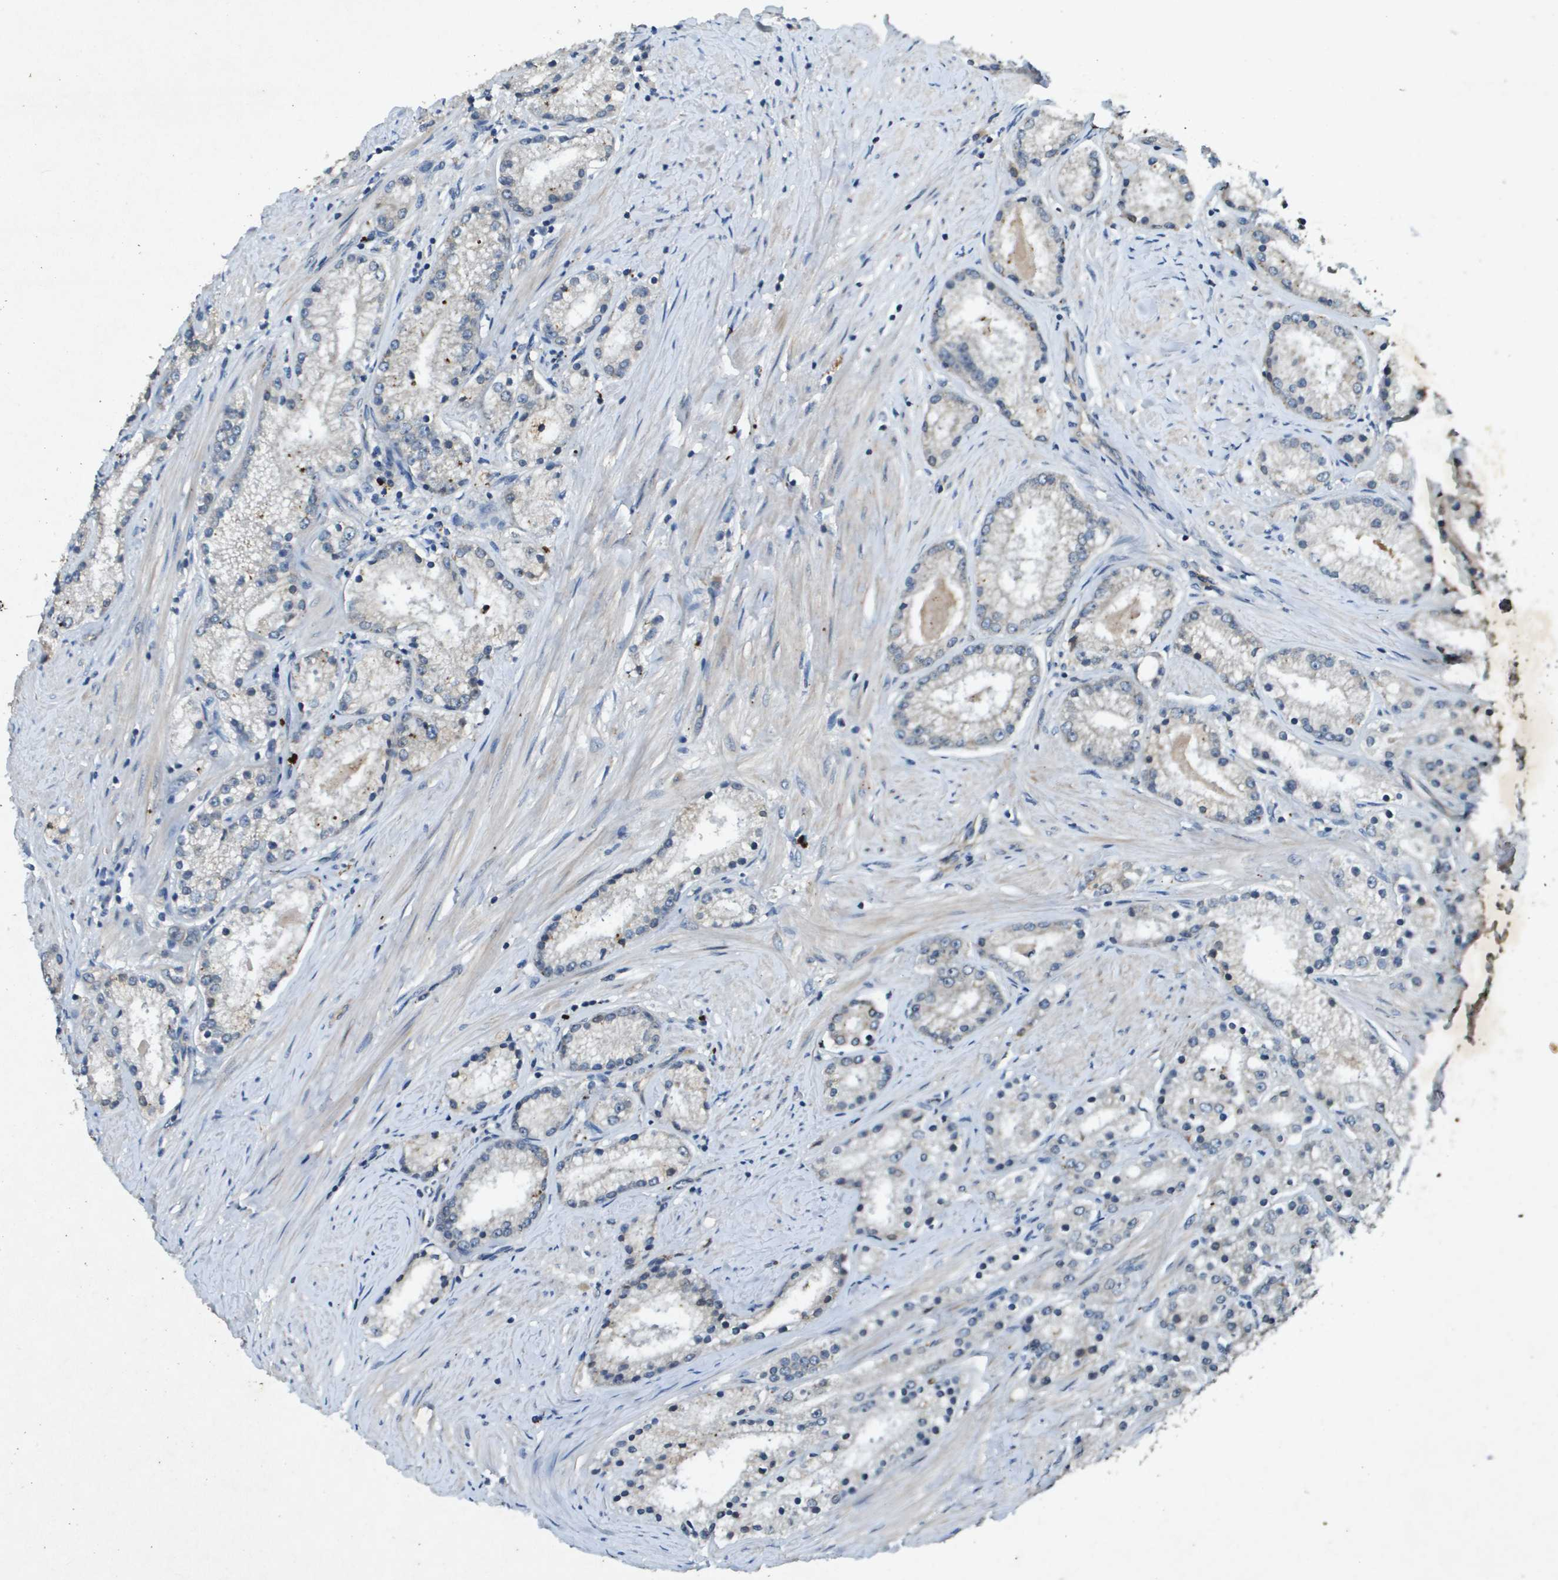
{"staining": {"intensity": "weak", "quantity": "<25%", "location": "cytoplasmic/membranous"}, "tissue": "prostate cancer", "cell_type": "Tumor cells", "image_type": "cancer", "snomed": [{"axis": "morphology", "description": "Adenocarcinoma, Low grade"}, {"axis": "topography", "description": "Prostate"}], "caption": "An image of prostate low-grade adenocarcinoma stained for a protein demonstrates no brown staining in tumor cells.", "gene": "PGAP3", "patient": {"sex": "male", "age": 63}}